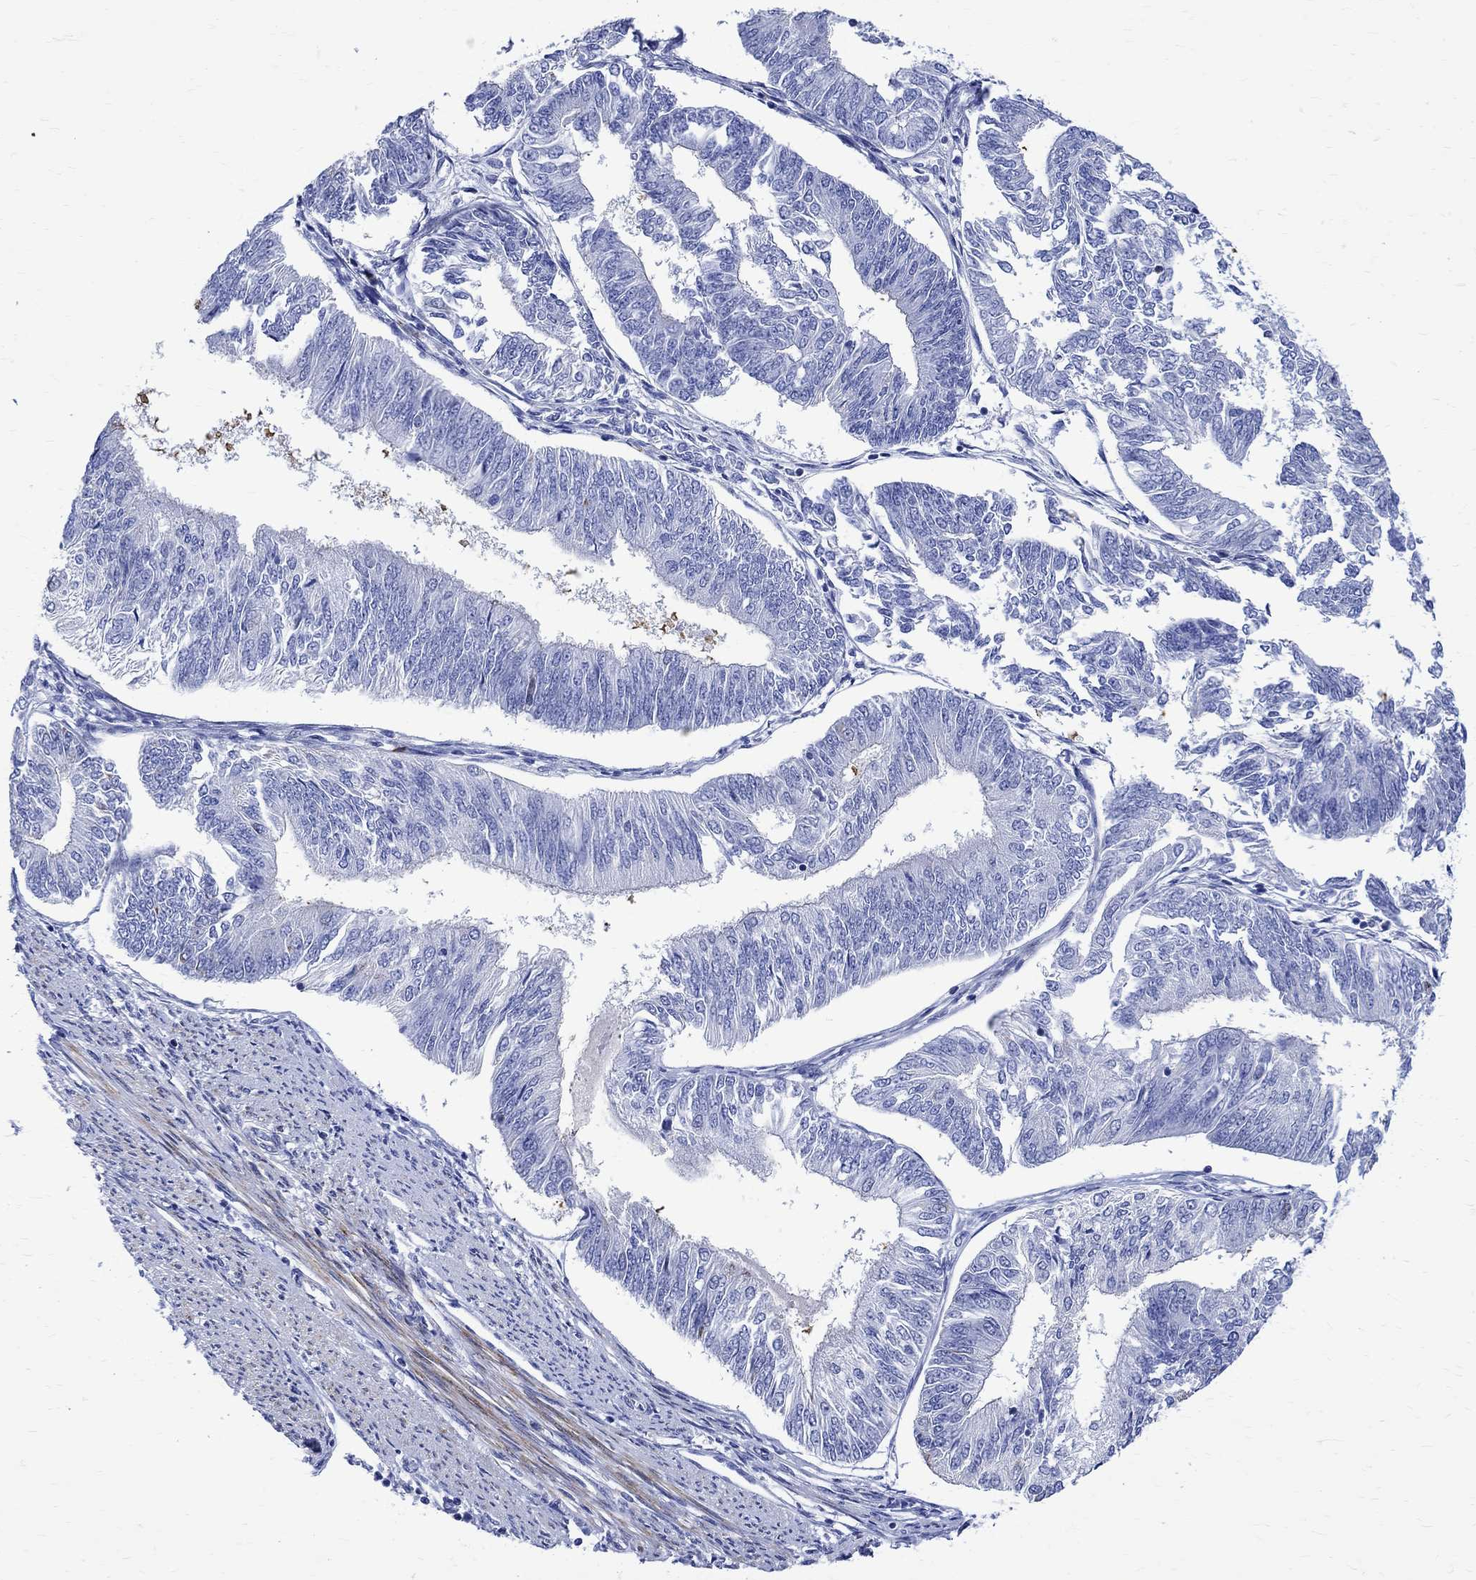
{"staining": {"intensity": "negative", "quantity": "none", "location": "none"}, "tissue": "endometrial cancer", "cell_type": "Tumor cells", "image_type": "cancer", "snomed": [{"axis": "morphology", "description": "Adenocarcinoma, NOS"}, {"axis": "topography", "description": "Endometrium"}], "caption": "Immunohistochemistry (IHC) histopathology image of endometrial cancer stained for a protein (brown), which demonstrates no staining in tumor cells.", "gene": "PARVB", "patient": {"sex": "female", "age": 58}}